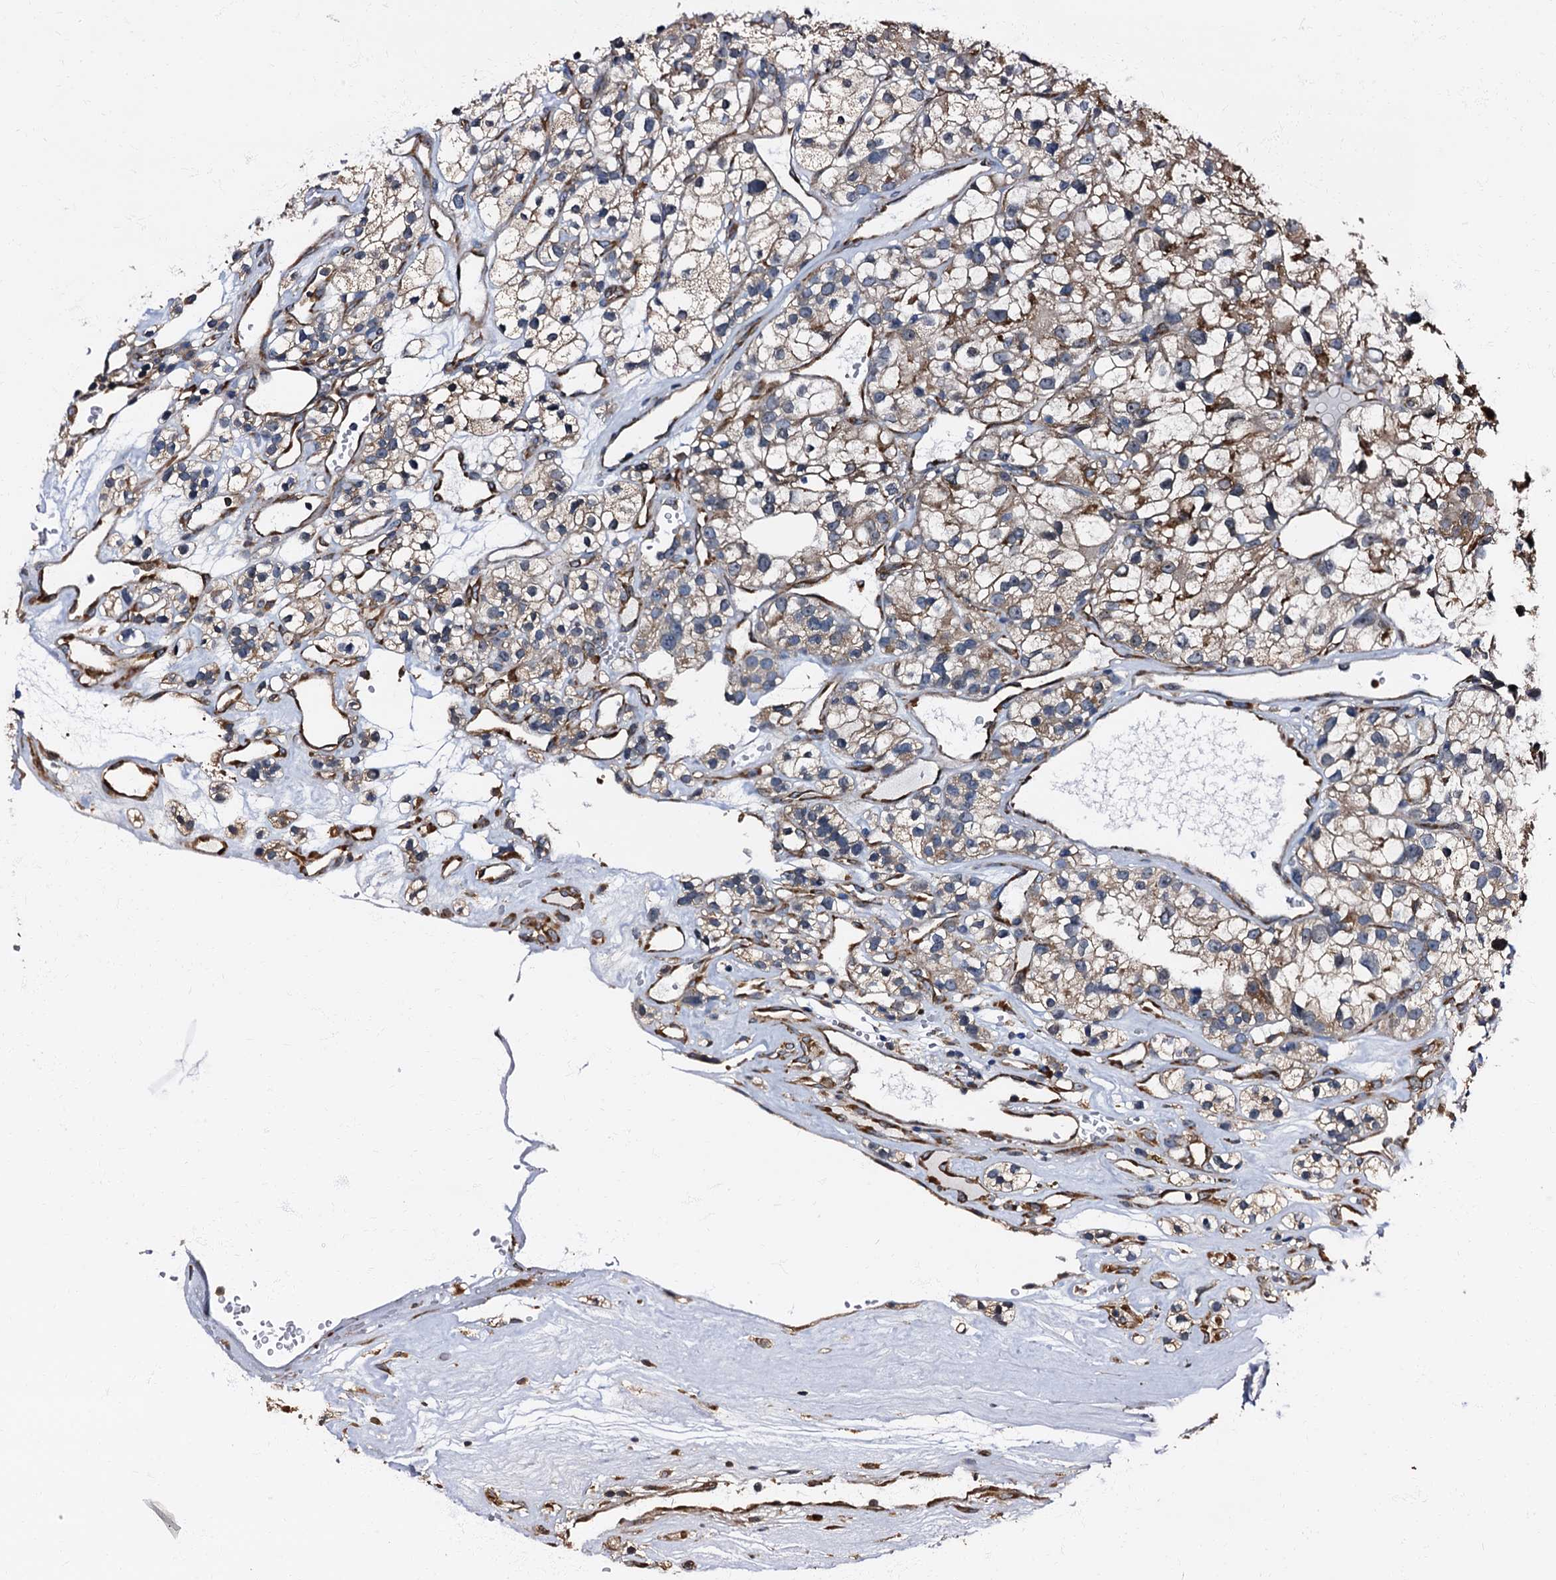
{"staining": {"intensity": "moderate", "quantity": "<25%", "location": "cytoplasmic/membranous"}, "tissue": "renal cancer", "cell_type": "Tumor cells", "image_type": "cancer", "snomed": [{"axis": "morphology", "description": "Adenocarcinoma, NOS"}, {"axis": "topography", "description": "Kidney"}], "caption": "Protein staining of renal cancer tissue displays moderate cytoplasmic/membranous expression in approximately <25% of tumor cells. The staining is performed using DAB brown chromogen to label protein expression. The nuclei are counter-stained blue using hematoxylin.", "gene": "ATP2C1", "patient": {"sex": "female", "age": 57}}